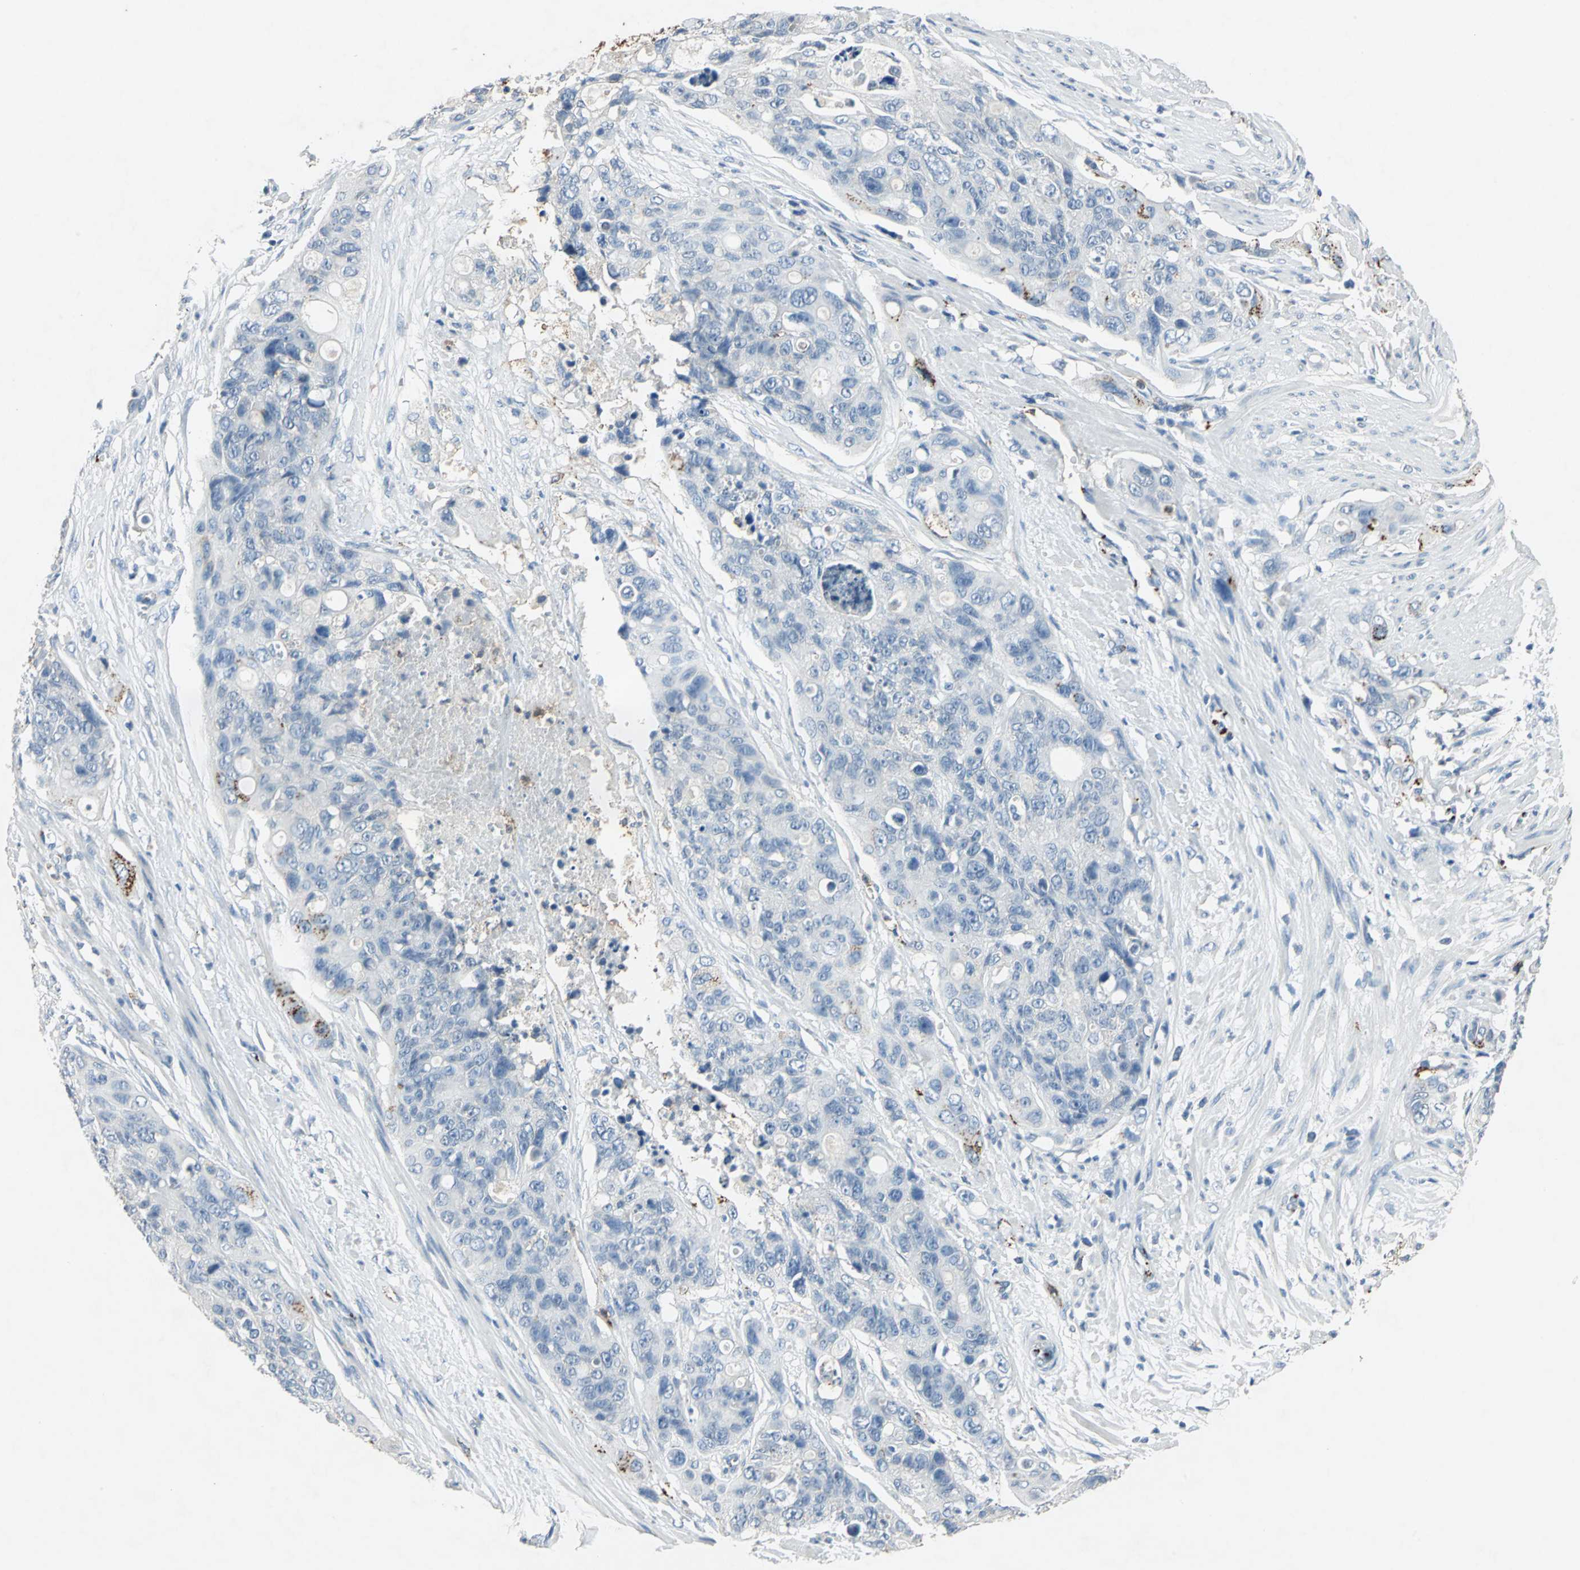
{"staining": {"intensity": "strong", "quantity": "<25%", "location": "cytoplasmic/membranous"}, "tissue": "colorectal cancer", "cell_type": "Tumor cells", "image_type": "cancer", "snomed": [{"axis": "morphology", "description": "Adenocarcinoma, NOS"}, {"axis": "topography", "description": "Colon"}], "caption": "A brown stain highlights strong cytoplasmic/membranous staining of a protein in colorectal adenocarcinoma tumor cells.", "gene": "CAMK2B", "patient": {"sex": "female", "age": 57}}